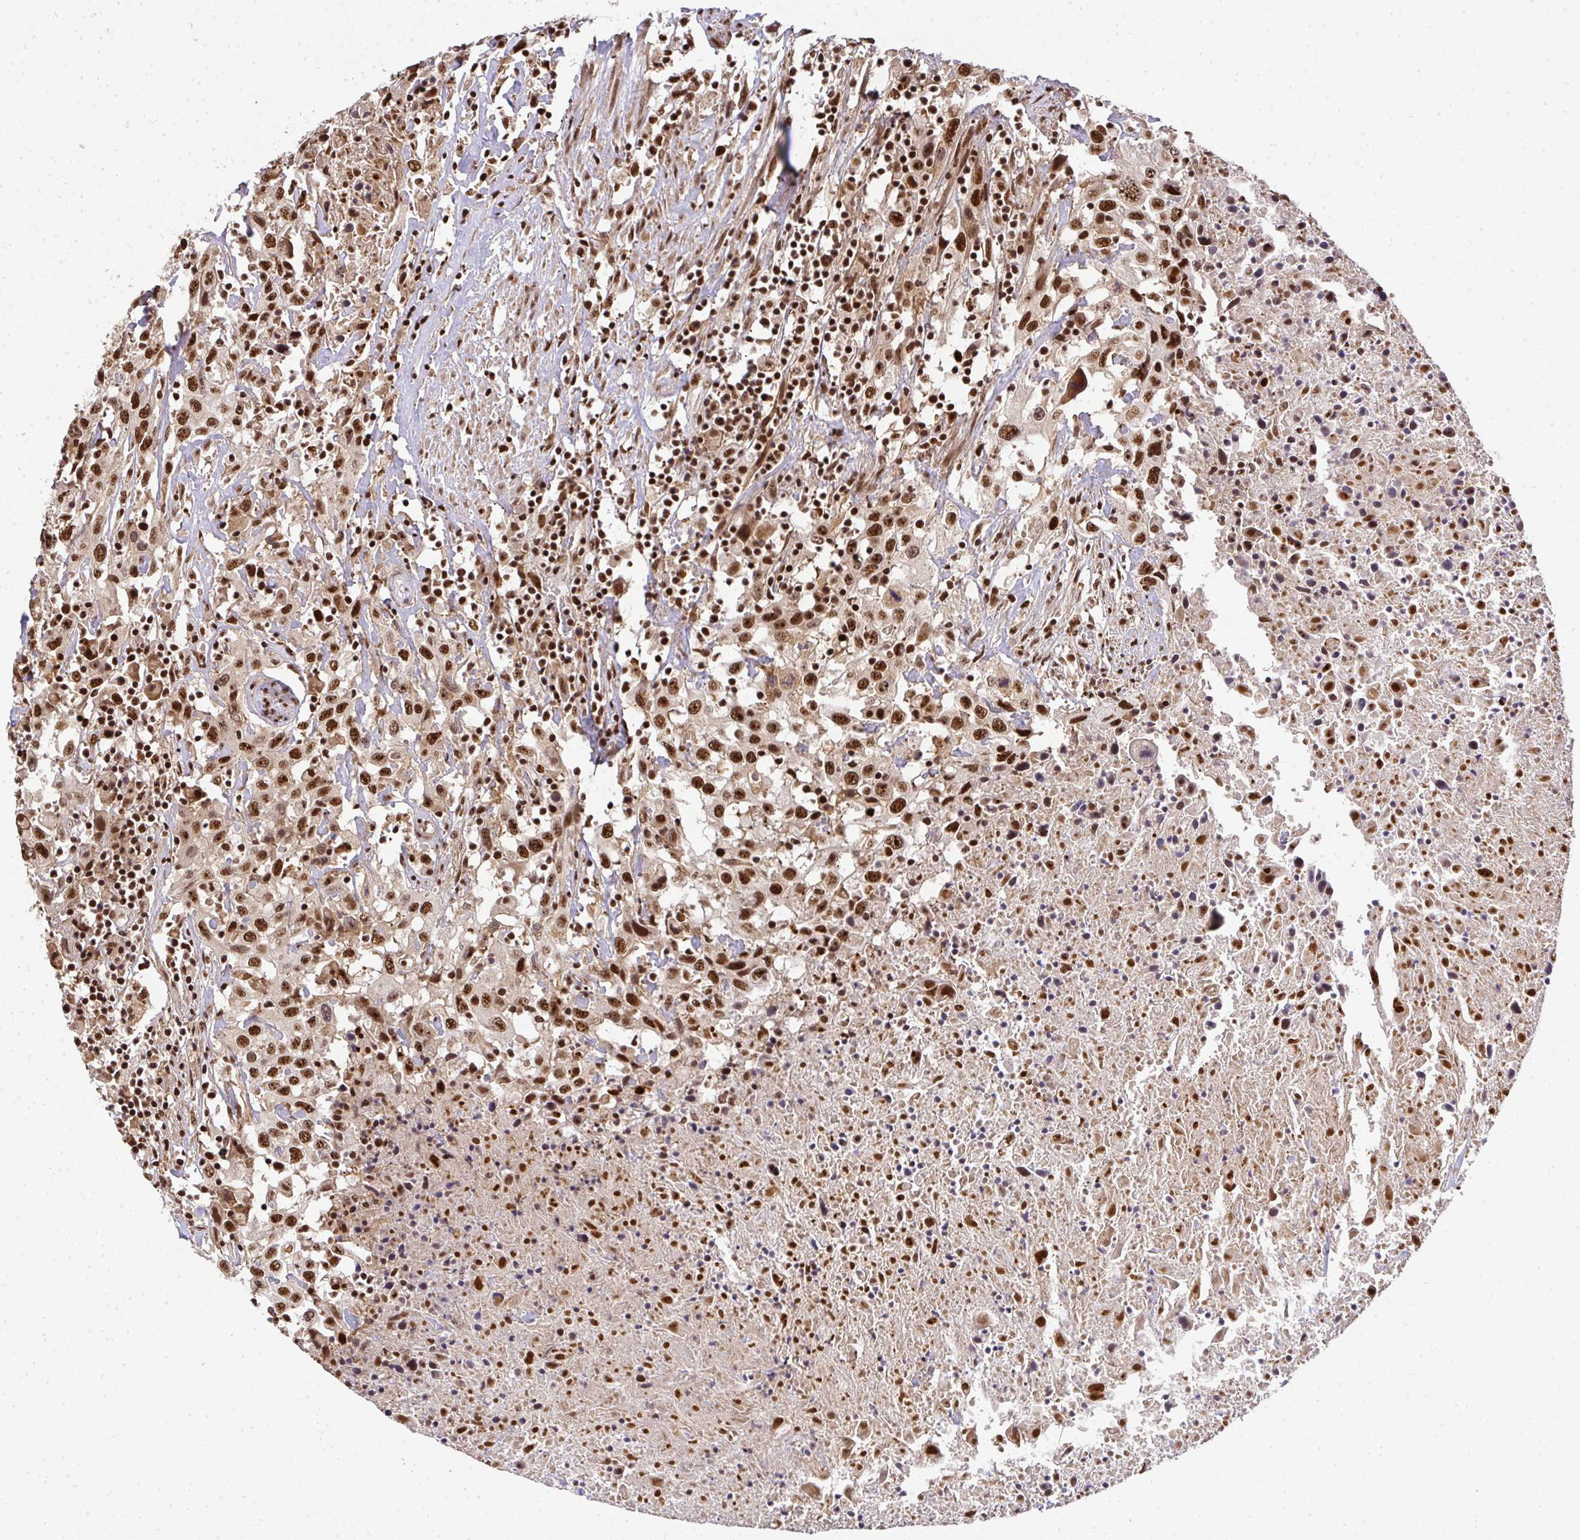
{"staining": {"intensity": "strong", "quantity": ">75%", "location": "nuclear"}, "tissue": "urothelial cancer", "cell_type": "Tumor cells", "image_type": "cancer", "snomed": [{"axis": "morphology", "description": "Urothelial carcinoma, High grade"}, {"axis": "topography", "description": "Urinary bladder"}], "caption": "Strong nuclear protein staining is present in about >75% of tumor cells in high-grade urothelial carcinoma.", "gene": "U2AF1", "patient": {"sex": "male", "age": 61}}